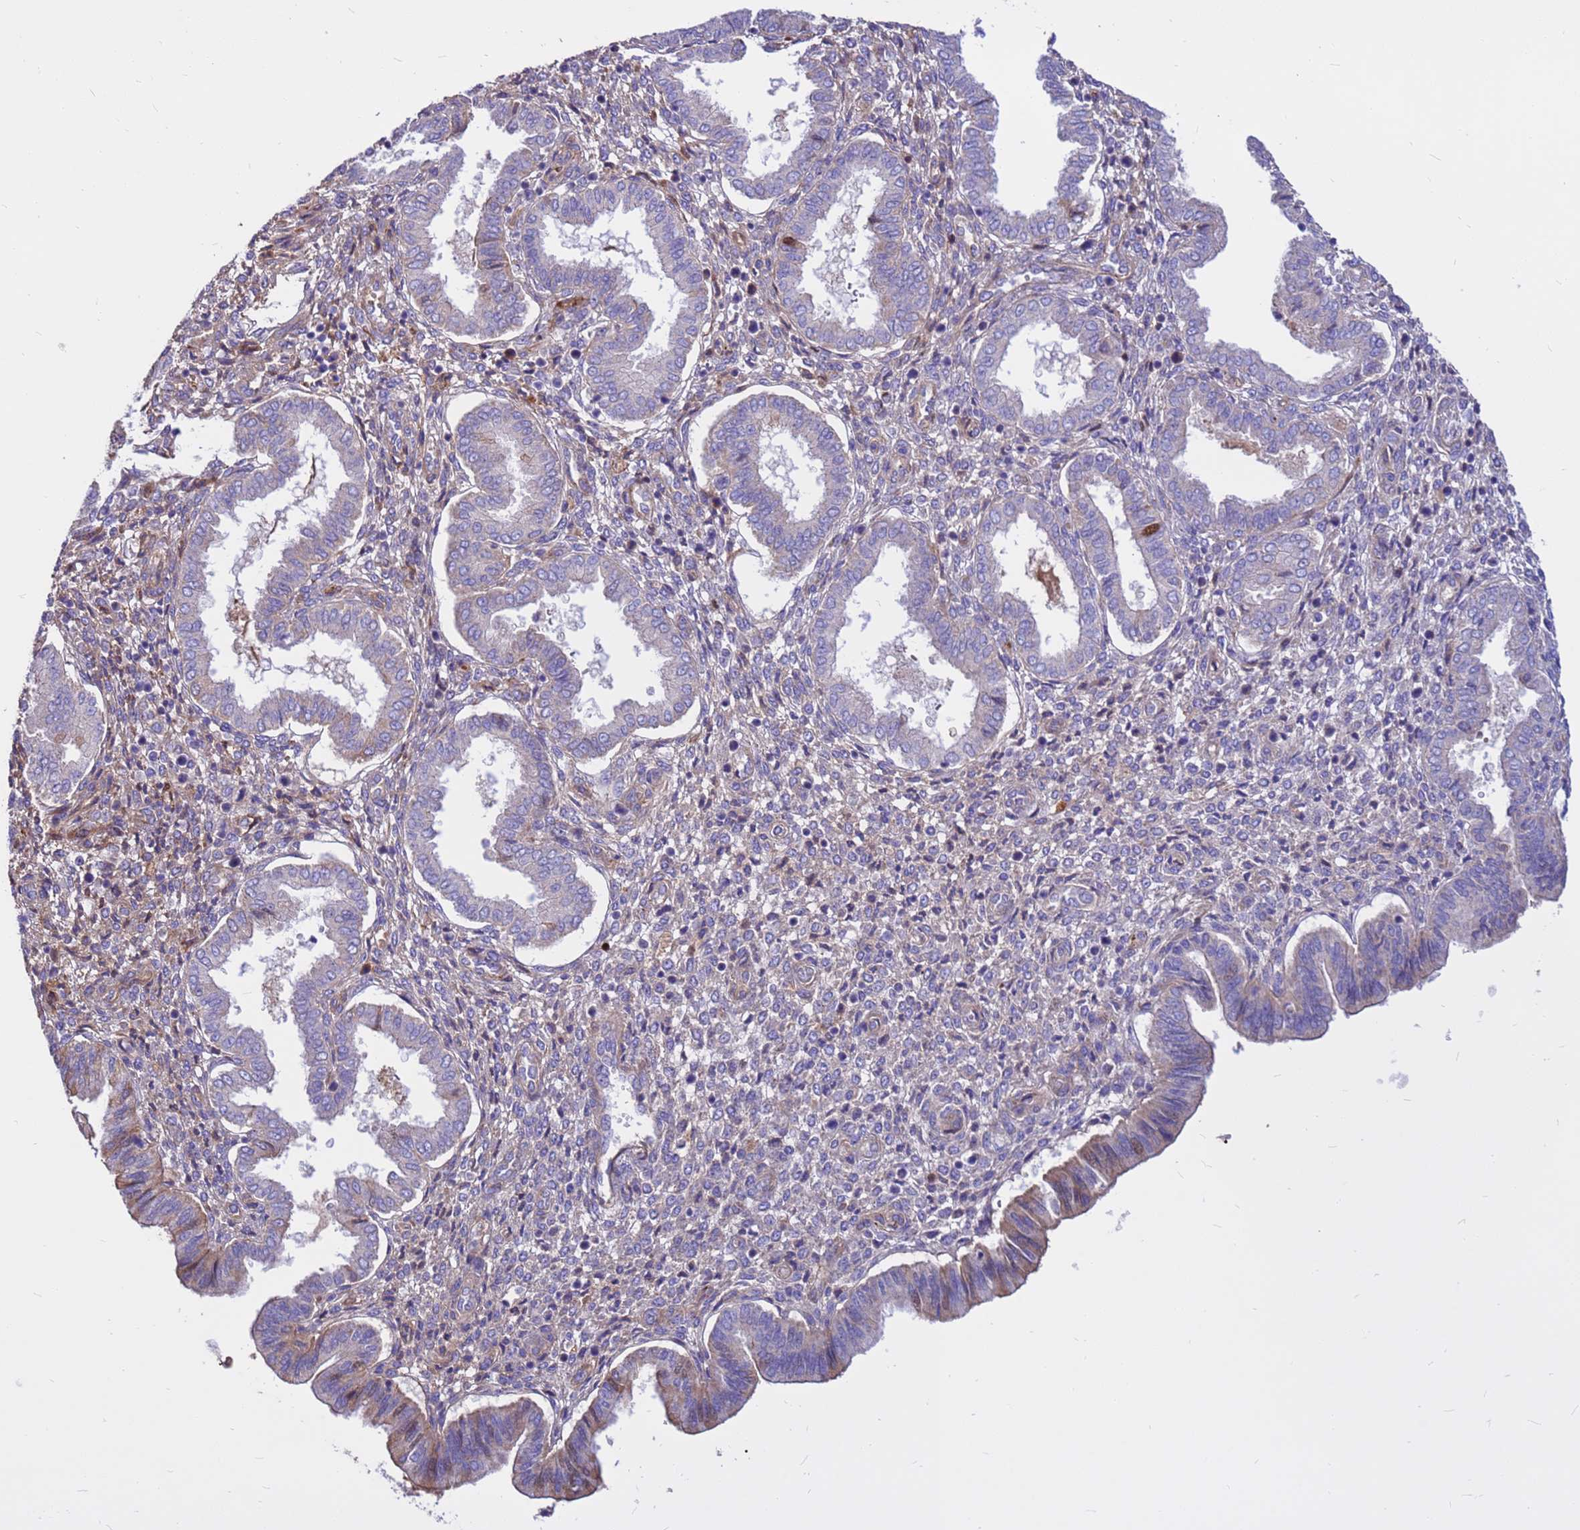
{"staining": {"intensity": "negative", "quantity": "none", "location": "none"}, "tissue": "endometrium", "cell_type": "Cells in endometrial stroma", "image_type": "normal", "snomed": [{"axis": "morphology", "description": "Normal tissue, NOS"}, {"axis": "topography", "description": "Endometrium"}], "caption": "The micrograph shows no significant expression in cells in endometrial stroma of endometrium. (Stains: DAB (3,3'-diaminobenzidine) immunohistochemistry with hematoxylin counter stain, Microscopy: brightfield microscopy at high magnification).", "gene": "CRHBP", "patient": {"sex": "female", "age": 24}}